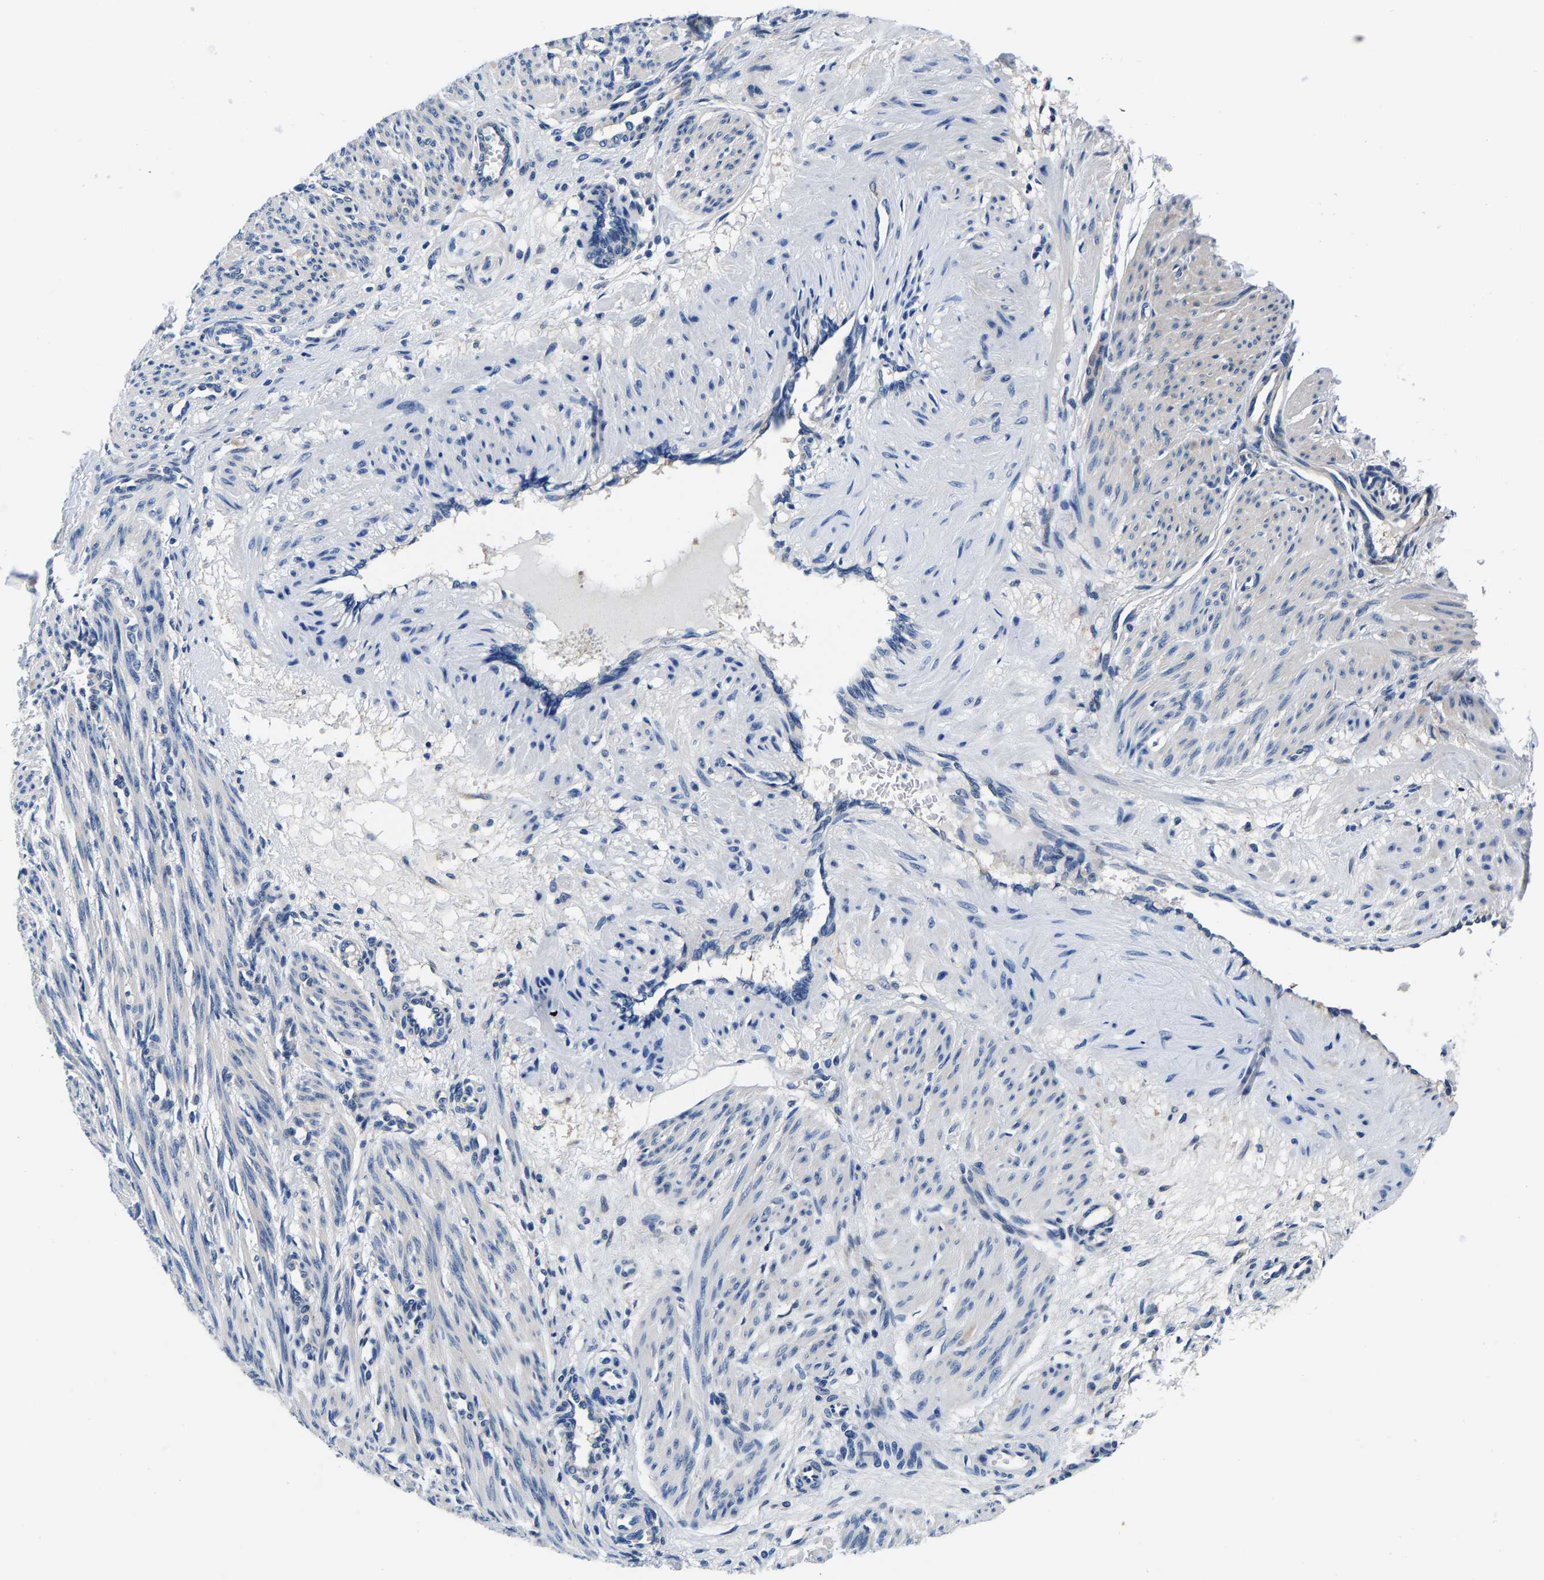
{"staining": {"intensity": "negative", "quantity": "none", "location": "none"}, "tissue": "smooth muscle", "cell_type": "Smooth muscle cells", "image_type": "normal", "snomed": [{"axis": "morphology", "description": "Normal tissue, NOS"}, {"axis": "topography", "description": "Endometrium"}], "caption": "Immunohistochemistry histopathology image of normal human smooth muscle stained for a protein (brown), which exhibits no expression in smooth muscle cells. Brightfield microscopy of immunohistochemistry (IHC) stained with DAB (3,3'-diaminobenzidine) (brown) and hematoxylin (blue), captured at high magnification.", "gene": "ACO1", "patient": {"sex": "female", "age": 33}}